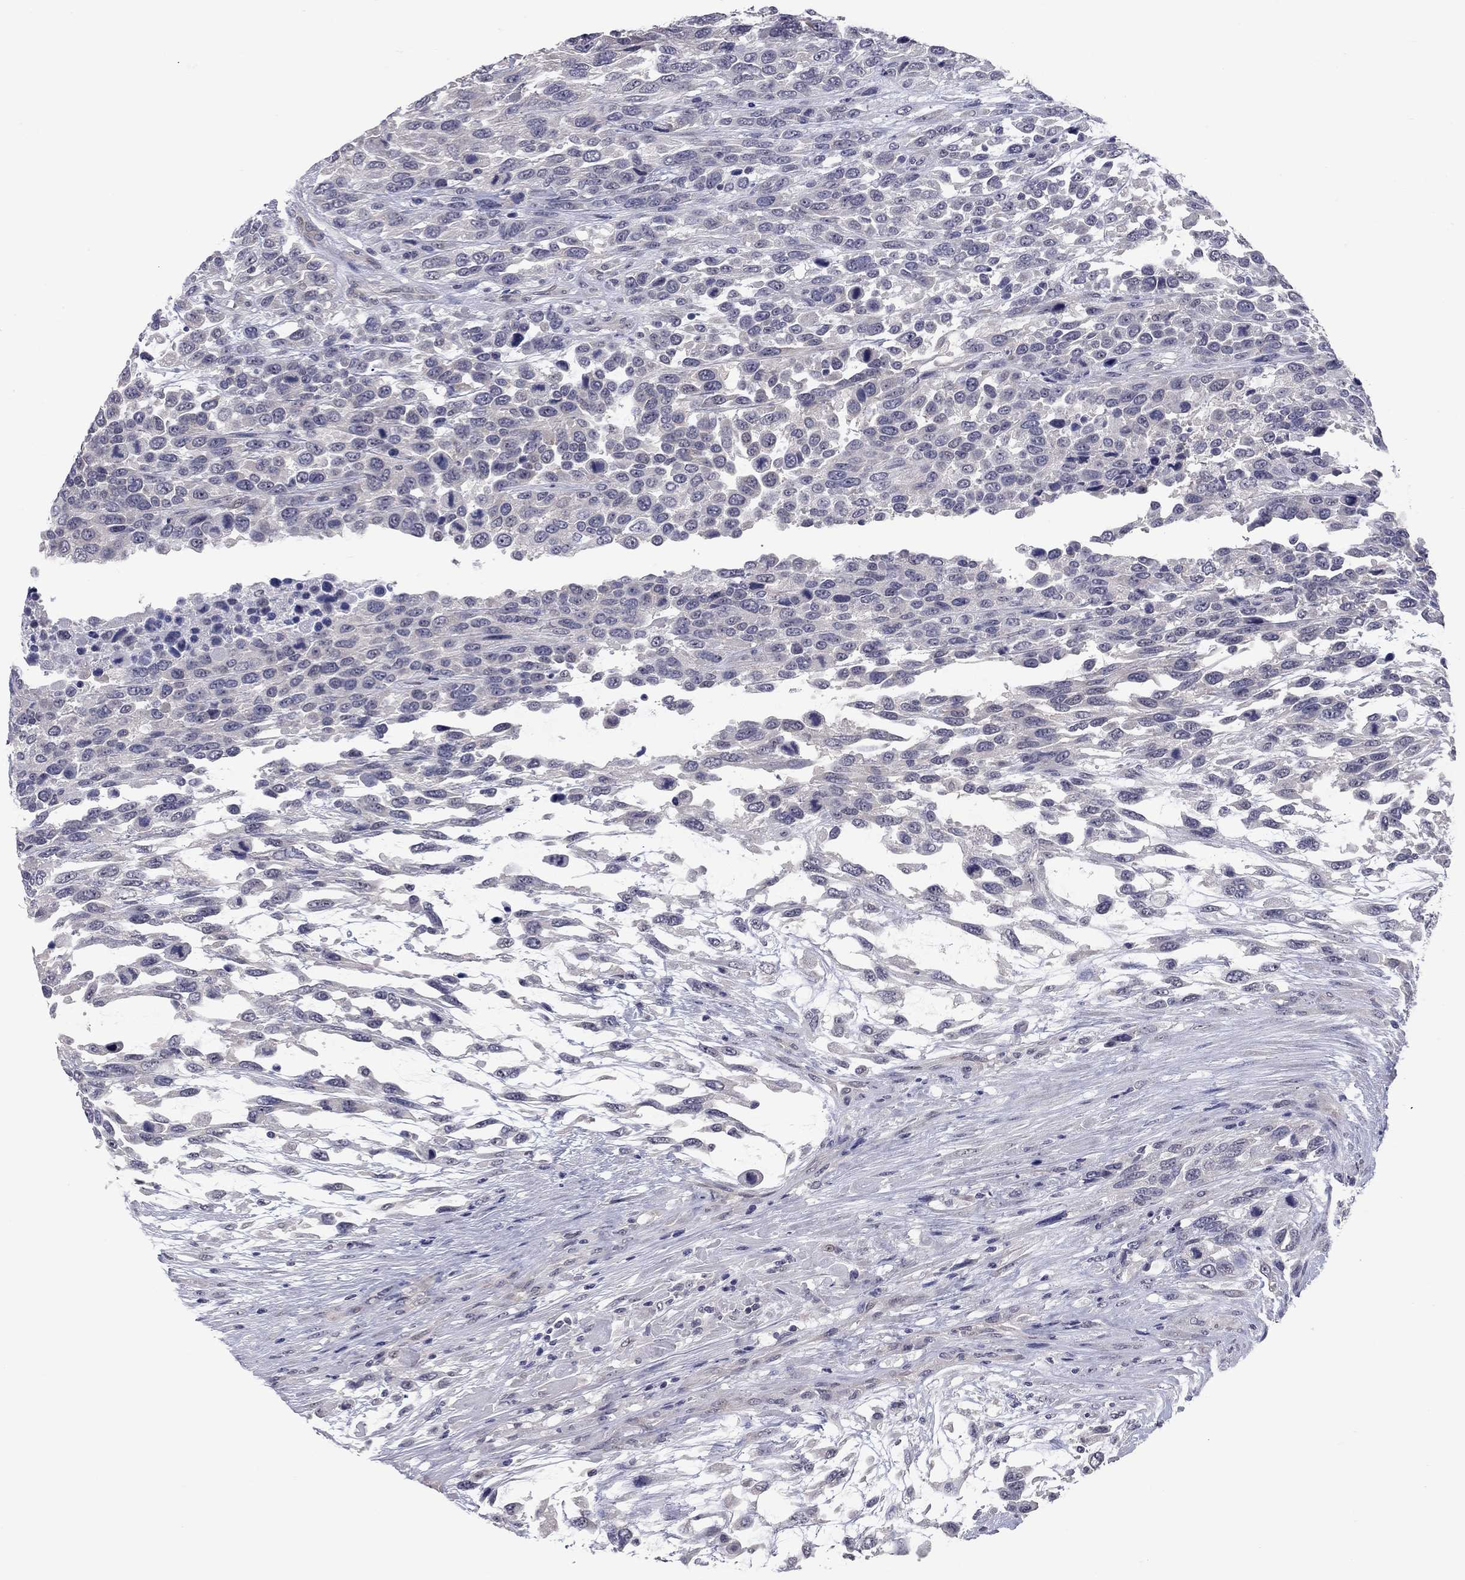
{"staining": {"intensity": "negative", "quantity": "none", "location": "none"}, "tissue": "urothelial cancer", "cell_type": "Tumor cells", "image_type": "cancer", "snomed": [{"axis": "morphology", "description": "Urothelial carcinoma, High grade"}, {"axis": "topography", "description": "Urinary bladder"}], "caption": "High power microscopy photomicrograph of an immunohistochemistry (IHC) micrograph of urothelial carcinoma (high-grade), revealing no significant expression in tumor cells. (Brightfield microscopy of DAB immunohistochemistry (IHC) at high magnification).", "gene": "SHOC2", "patient": {"sex": "female", "age": 70}}